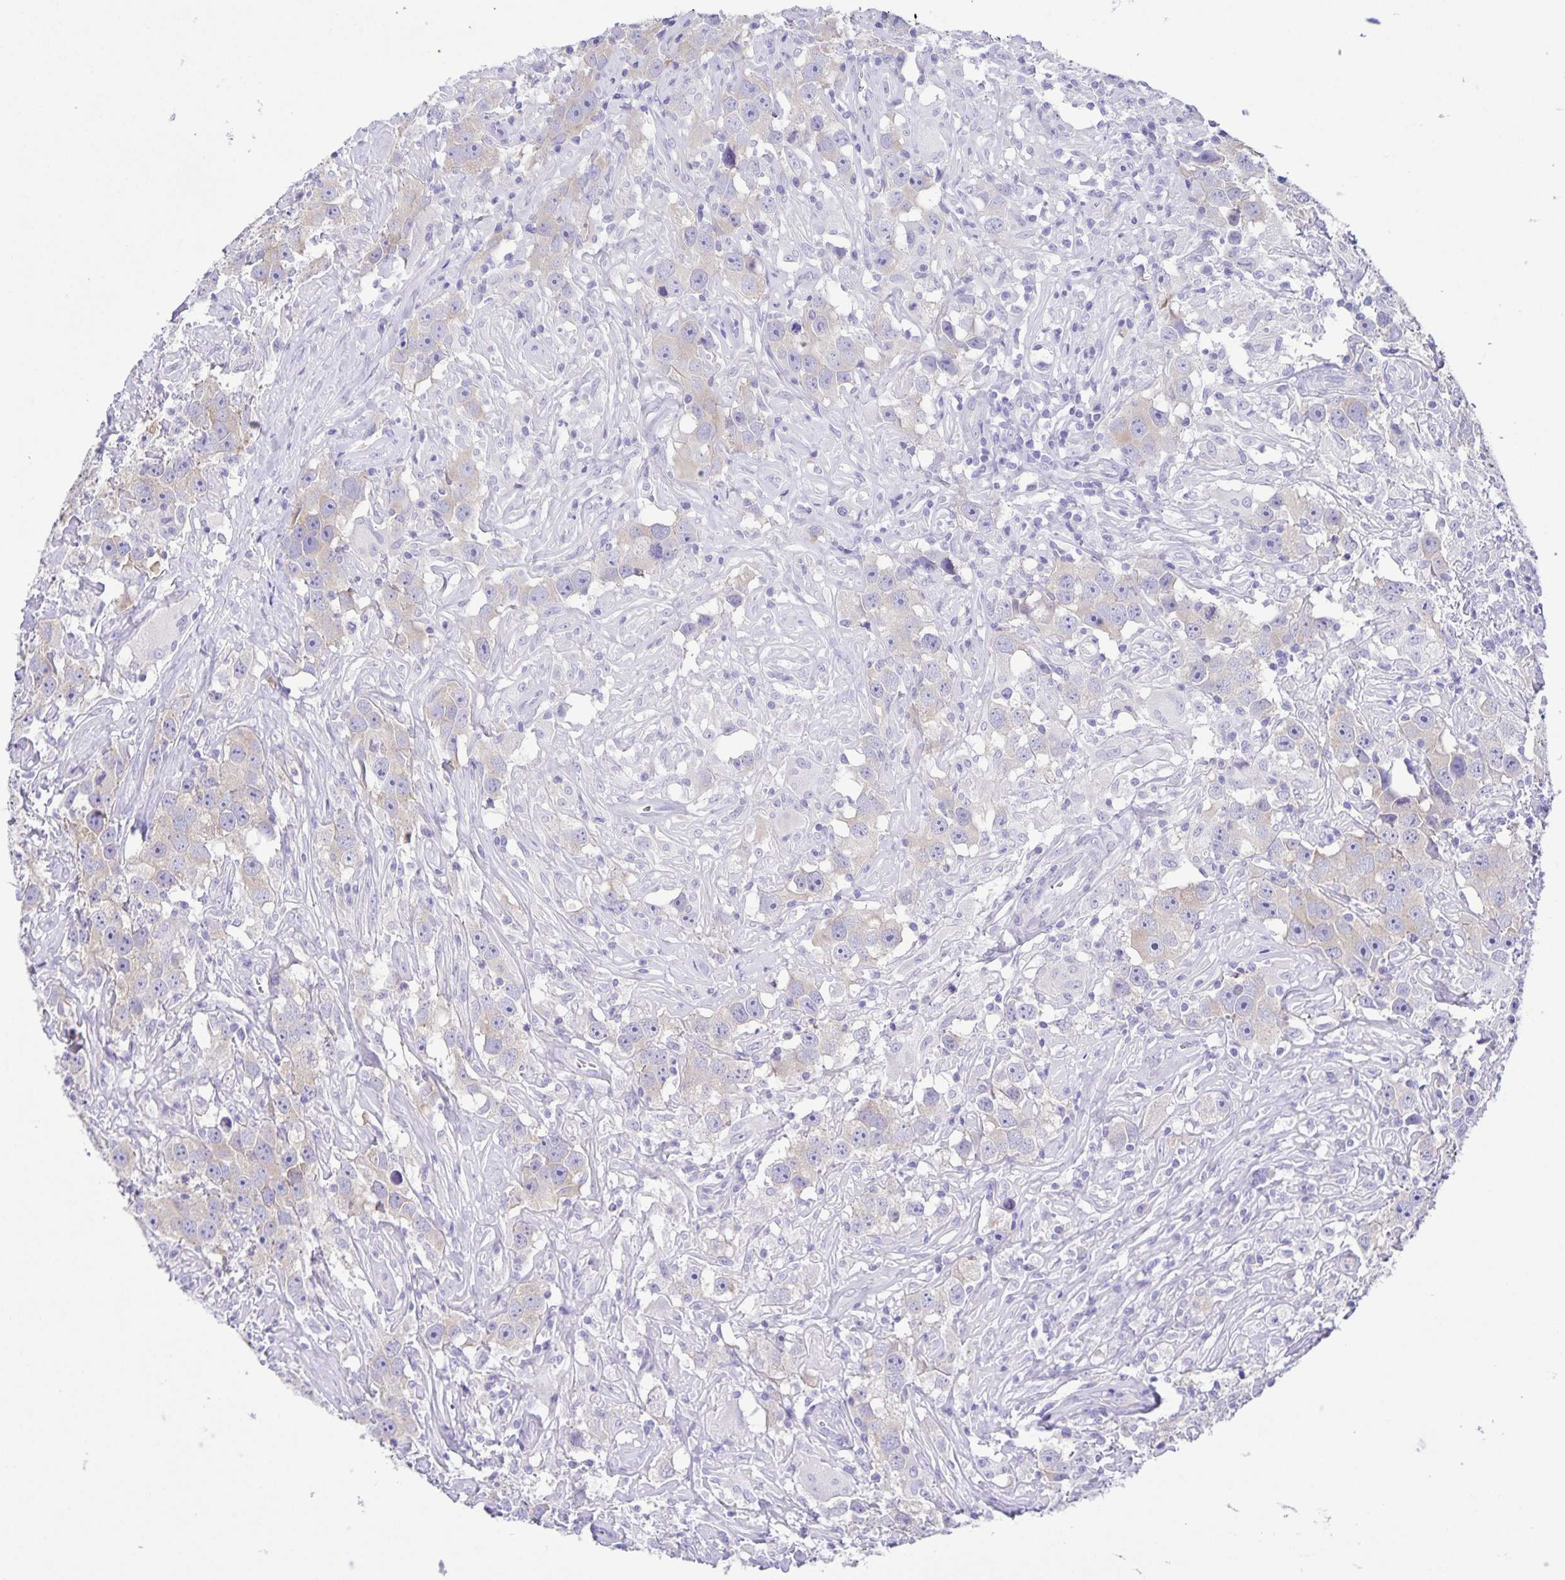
{"staining": {"intensity": "weak", "quantity": "<25%", "location": "cytoplasmic/membranous"}, "tissue": "testis cancer", "cell_type": "Tumor cells", "image_type": "cancer", "snomed": [{"axis": "morphology", "description": "Seminoma, NOS"}, {"axis": "topography", "description": "Testis"}], "caption": "DAB immunohistochemical staining of seminoma (testis) demonstrates no significant expression in tumor cells.", "gene": "CAPSL", "patient": {"sex": "male", "age": 49}}